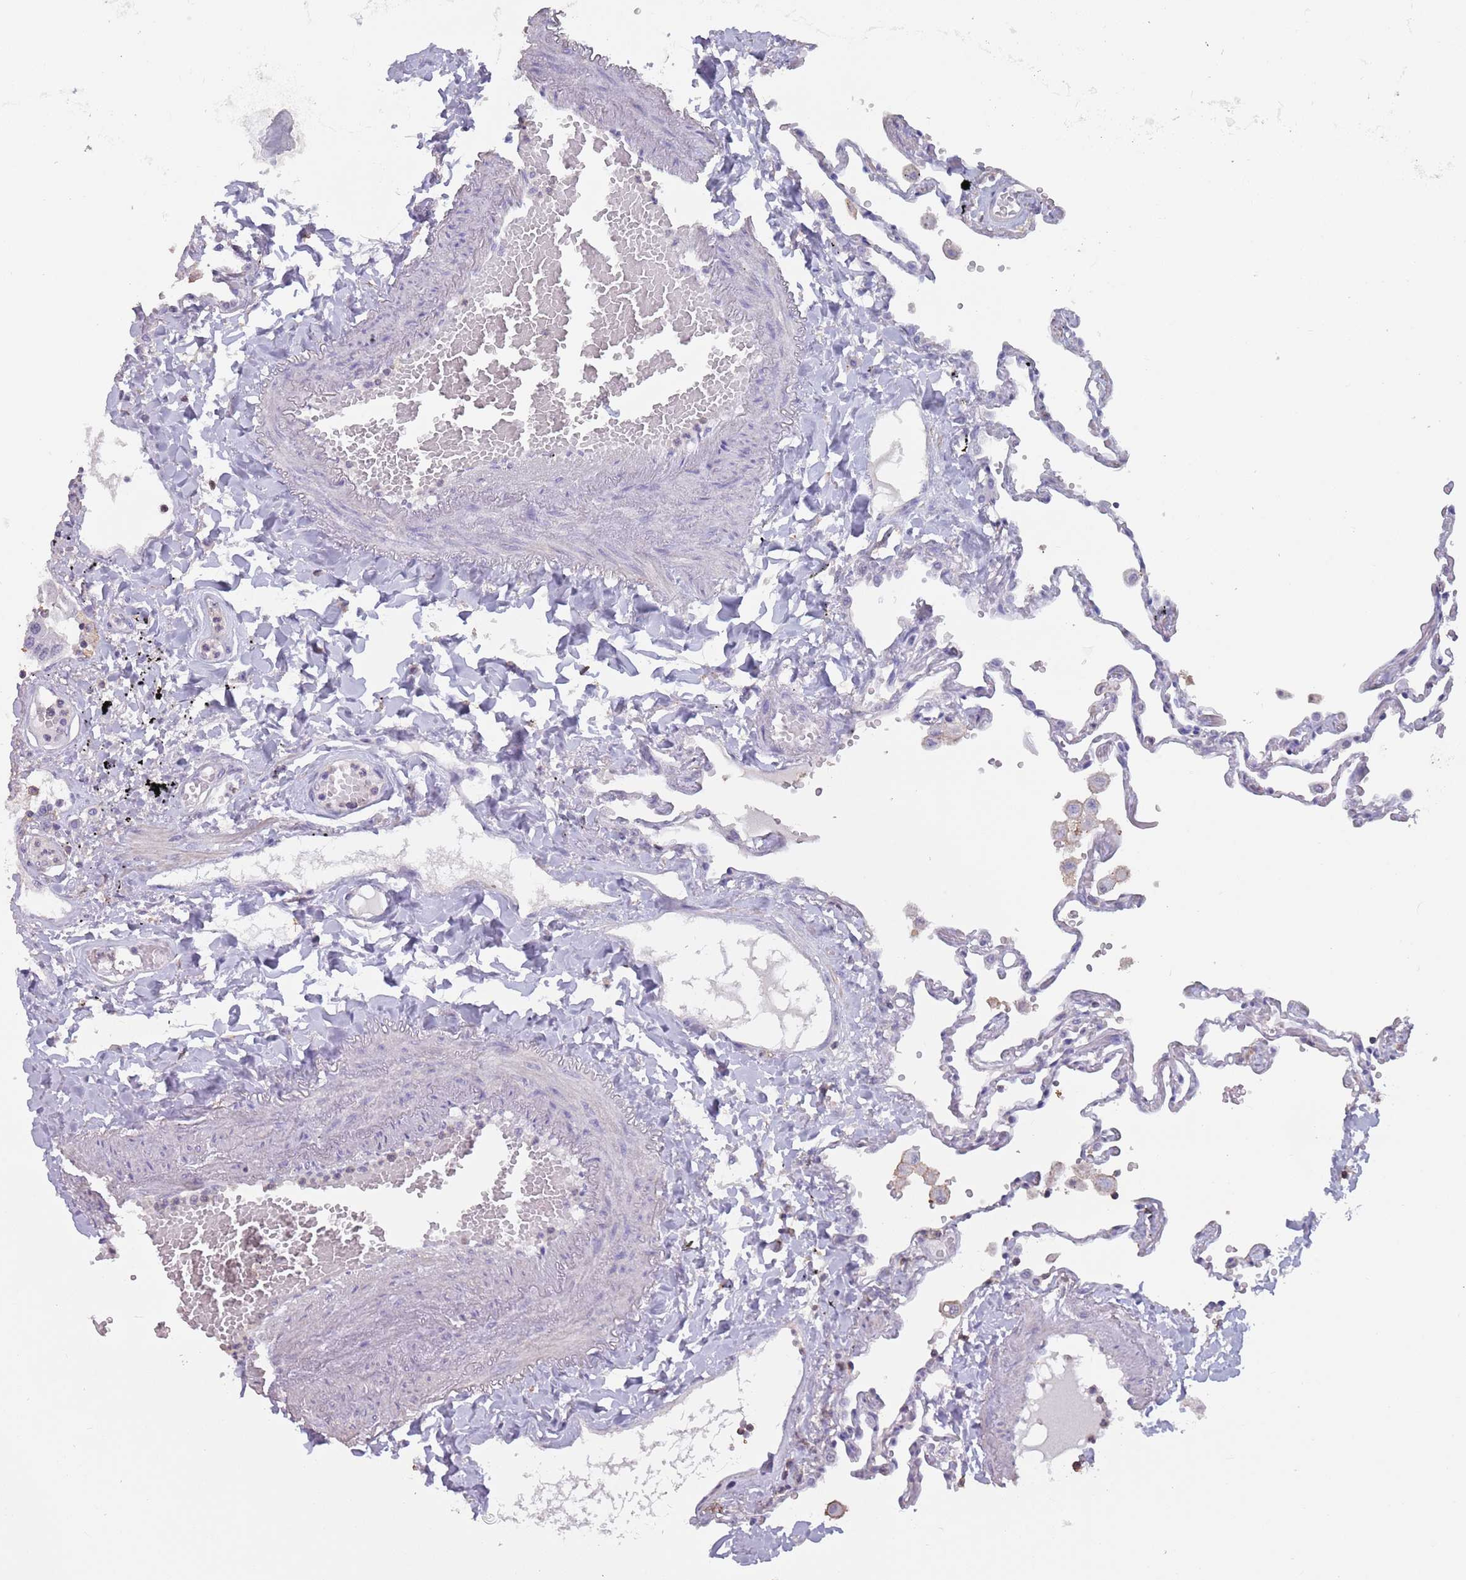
{"staining": {"intensity": "negative", "quantity": "none", "location": "none"}, "tissue": "lung", "cell_type": "Alveolar cells", "image_type": "normal", "snomed": [{"axis": "morphology", "description": "Normal tissue, NOS"}, {"axis": "topography", "description": "Lung"}], "caption": "This is an immunohistochemistry (IHC) micrograph of normal human lung. There is no expression in alveolar cells.", "gene": "SUN5", "patient": {"sex": "female", "age": 67}}